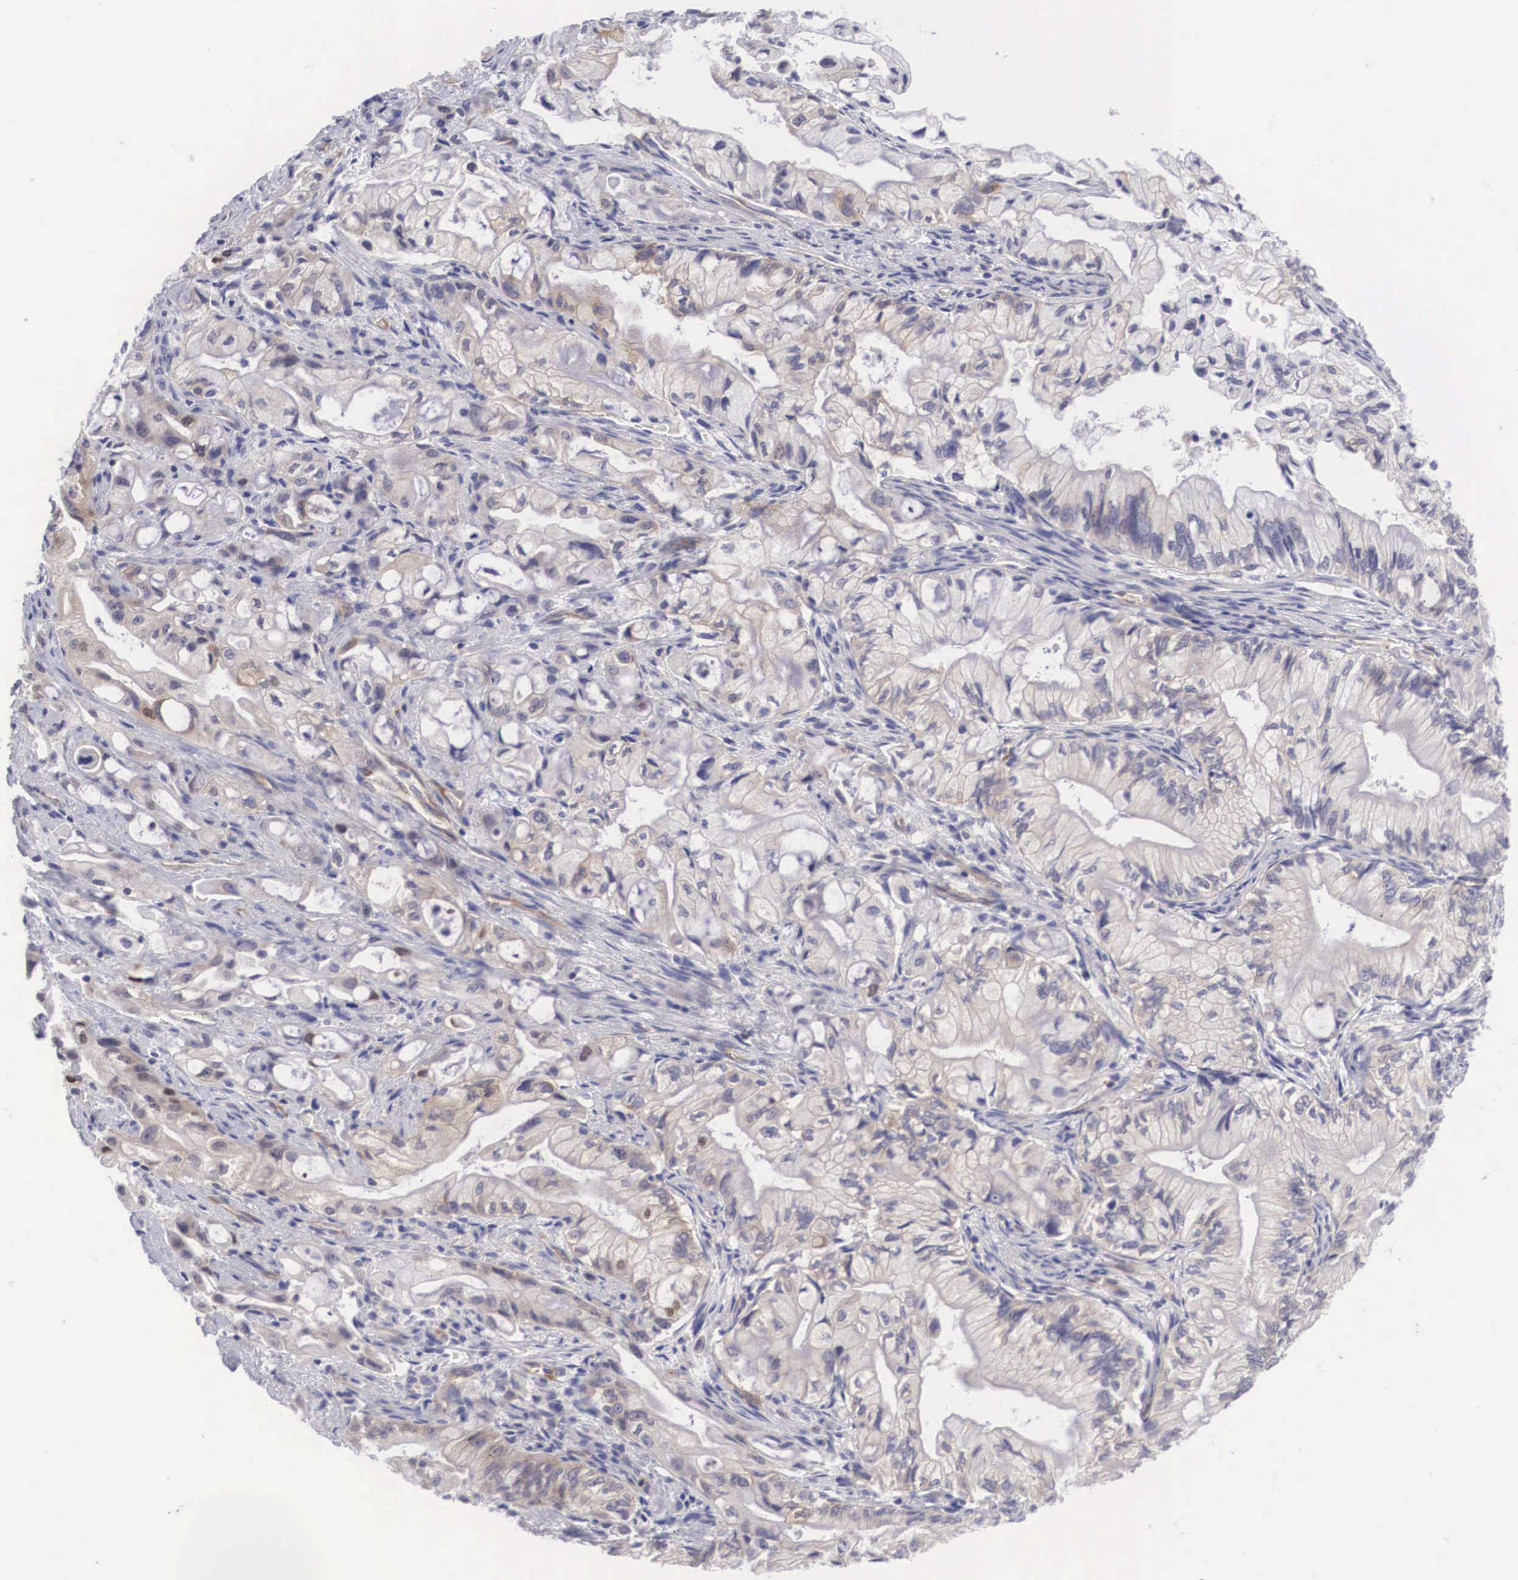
{"staining": {"intensity": "negative", "quantity": "none", "location": "none"}, "tissue": "pancreatic cancer", "cell_type": "Tumor cells", "image_type": "cancer", "snomed": [{"axis": "morphology", "description": "Adenocarcinoma, NOS"}, {"axis": "topography", "description": "Pancreas"}], "caption": "This is an immunohistochemistry (IHC) histopathology image of human pancreatic cancer. There is no staining in tumor cells.", "gene": "MAST4", "patient": {"sex": "male", "age": 79}}